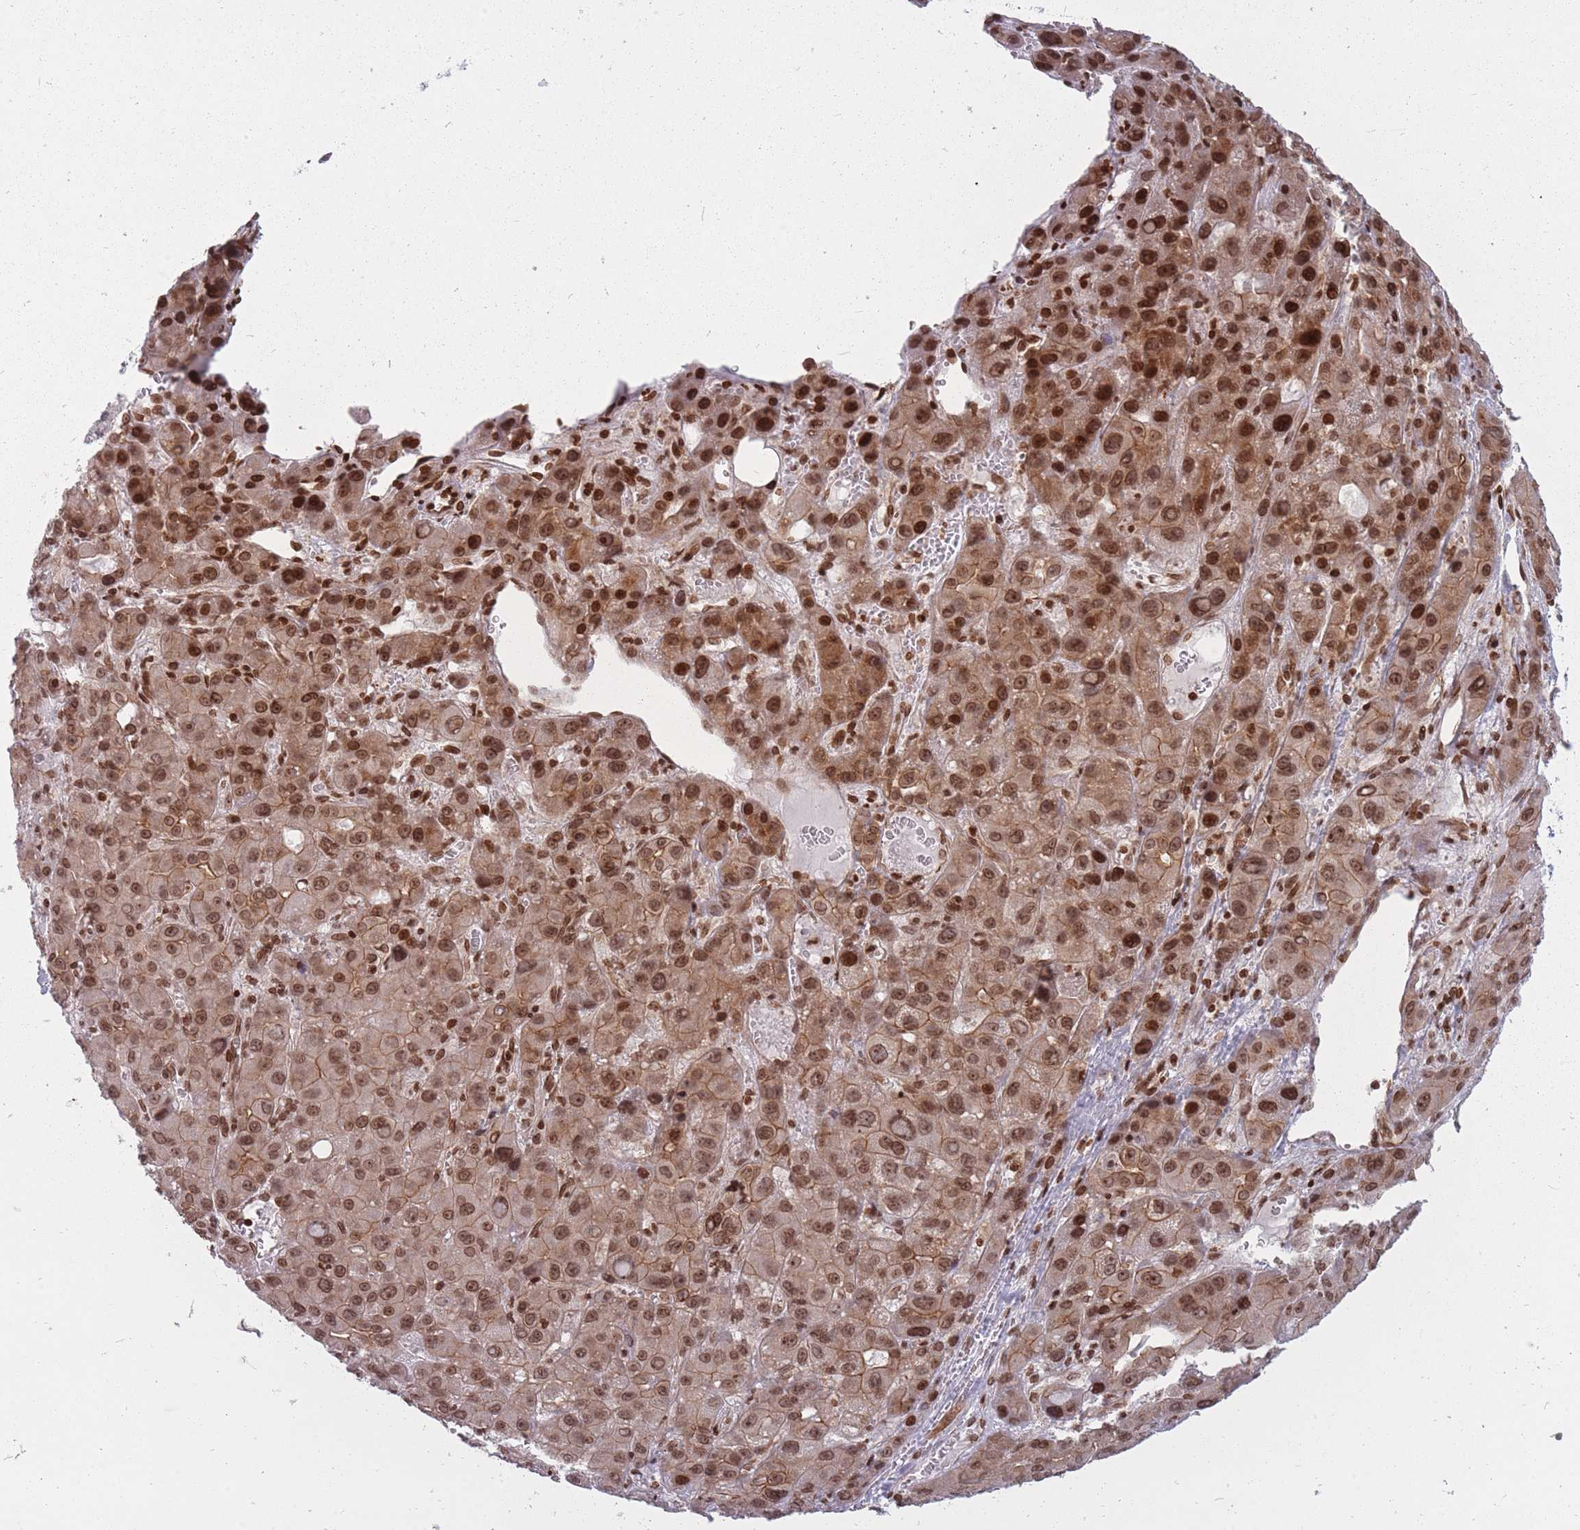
{"staining": {"intensity": "strong", "quantity": ">75%", "location": "cytoplasmic/membranous,nuclear"}, "tissue": "liver cancer", "cell_type": "Tumor cells", "image_type": "cancer", "snomed": [{"axis": "morphology", "description": "Carcinoma, Hepatocellular, NOS"}, {"axis": "topography", "description": "Liver"}], "caption": "Immunohistochemistry (IHC) (DAB) staining of human liver cancer exhibits strong cytoplasmic/membranous and nuclear protein positivity in about >75% of tumor cells. The staining is performed using DAB (3,3'-diaminobenzidine) brown chromogen to label protein expression. The nuclei are counter-stained blue using hematoxylin.", "gene": "TMC6", "patient": {"sex": "male", "age": 55}}